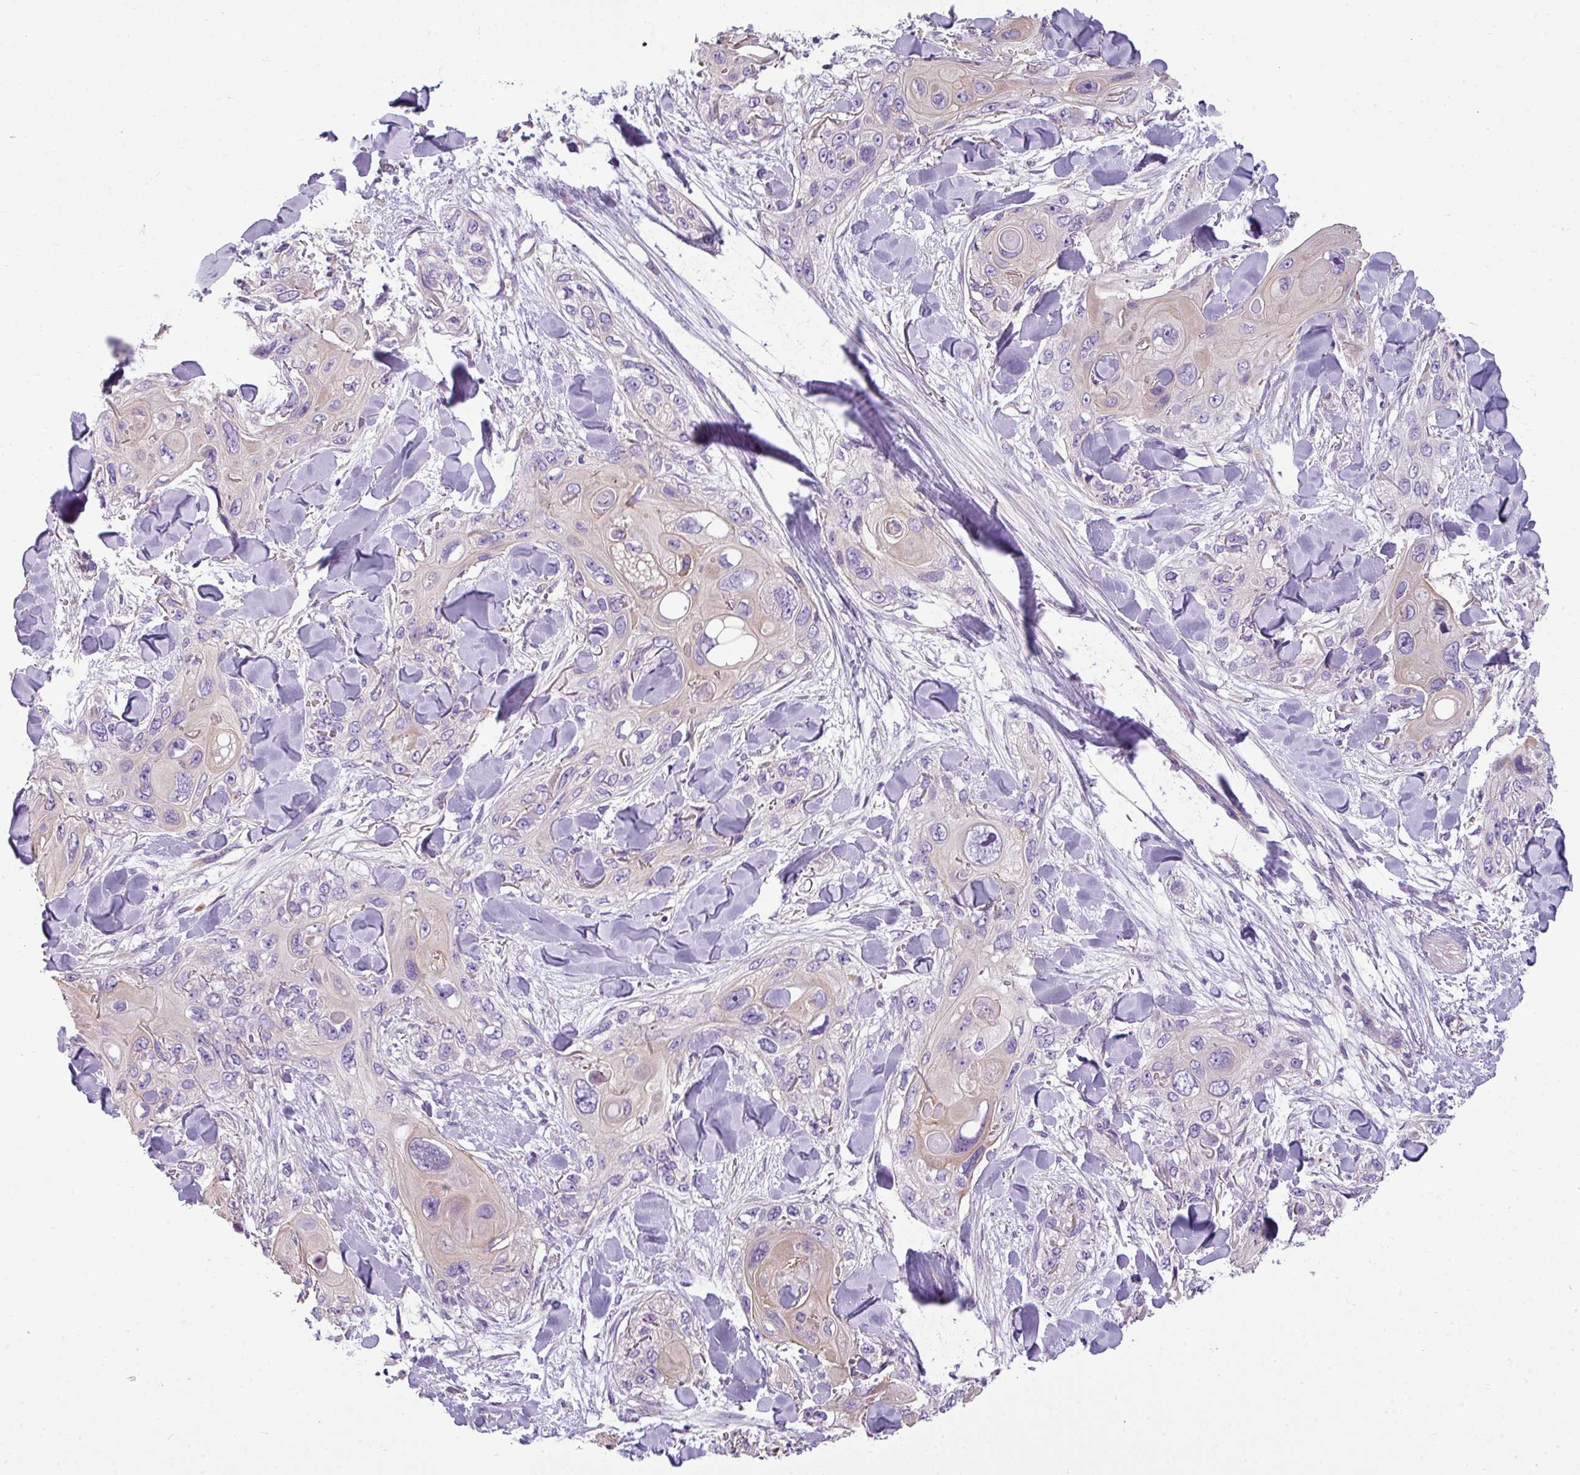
{"staining": {"intensity": "negative", "quantity": "none", "location": "none"}, "tissue": "skin cancer", "cell_type": "Tumor cells", "image_type": "cancer", "snomed": [{"axis": "morphology", "description": "Normal tissue, NOS"}, {"axis": "morphology", "description": "Squamous cell carcinoma, NOS"}, {"axis": "topography", "description": "Skin"}], "caption": "Tumor cells show no significant expression in skin cancer (squamous cell carcinoma). The staining is performed using DAB (3,3'-diaminobenzidine) brown chromogen with nuclei counter-stained in using hematoxylin.", "gene": "PALS2", "patient": {"sex": "male", "age": 72}}